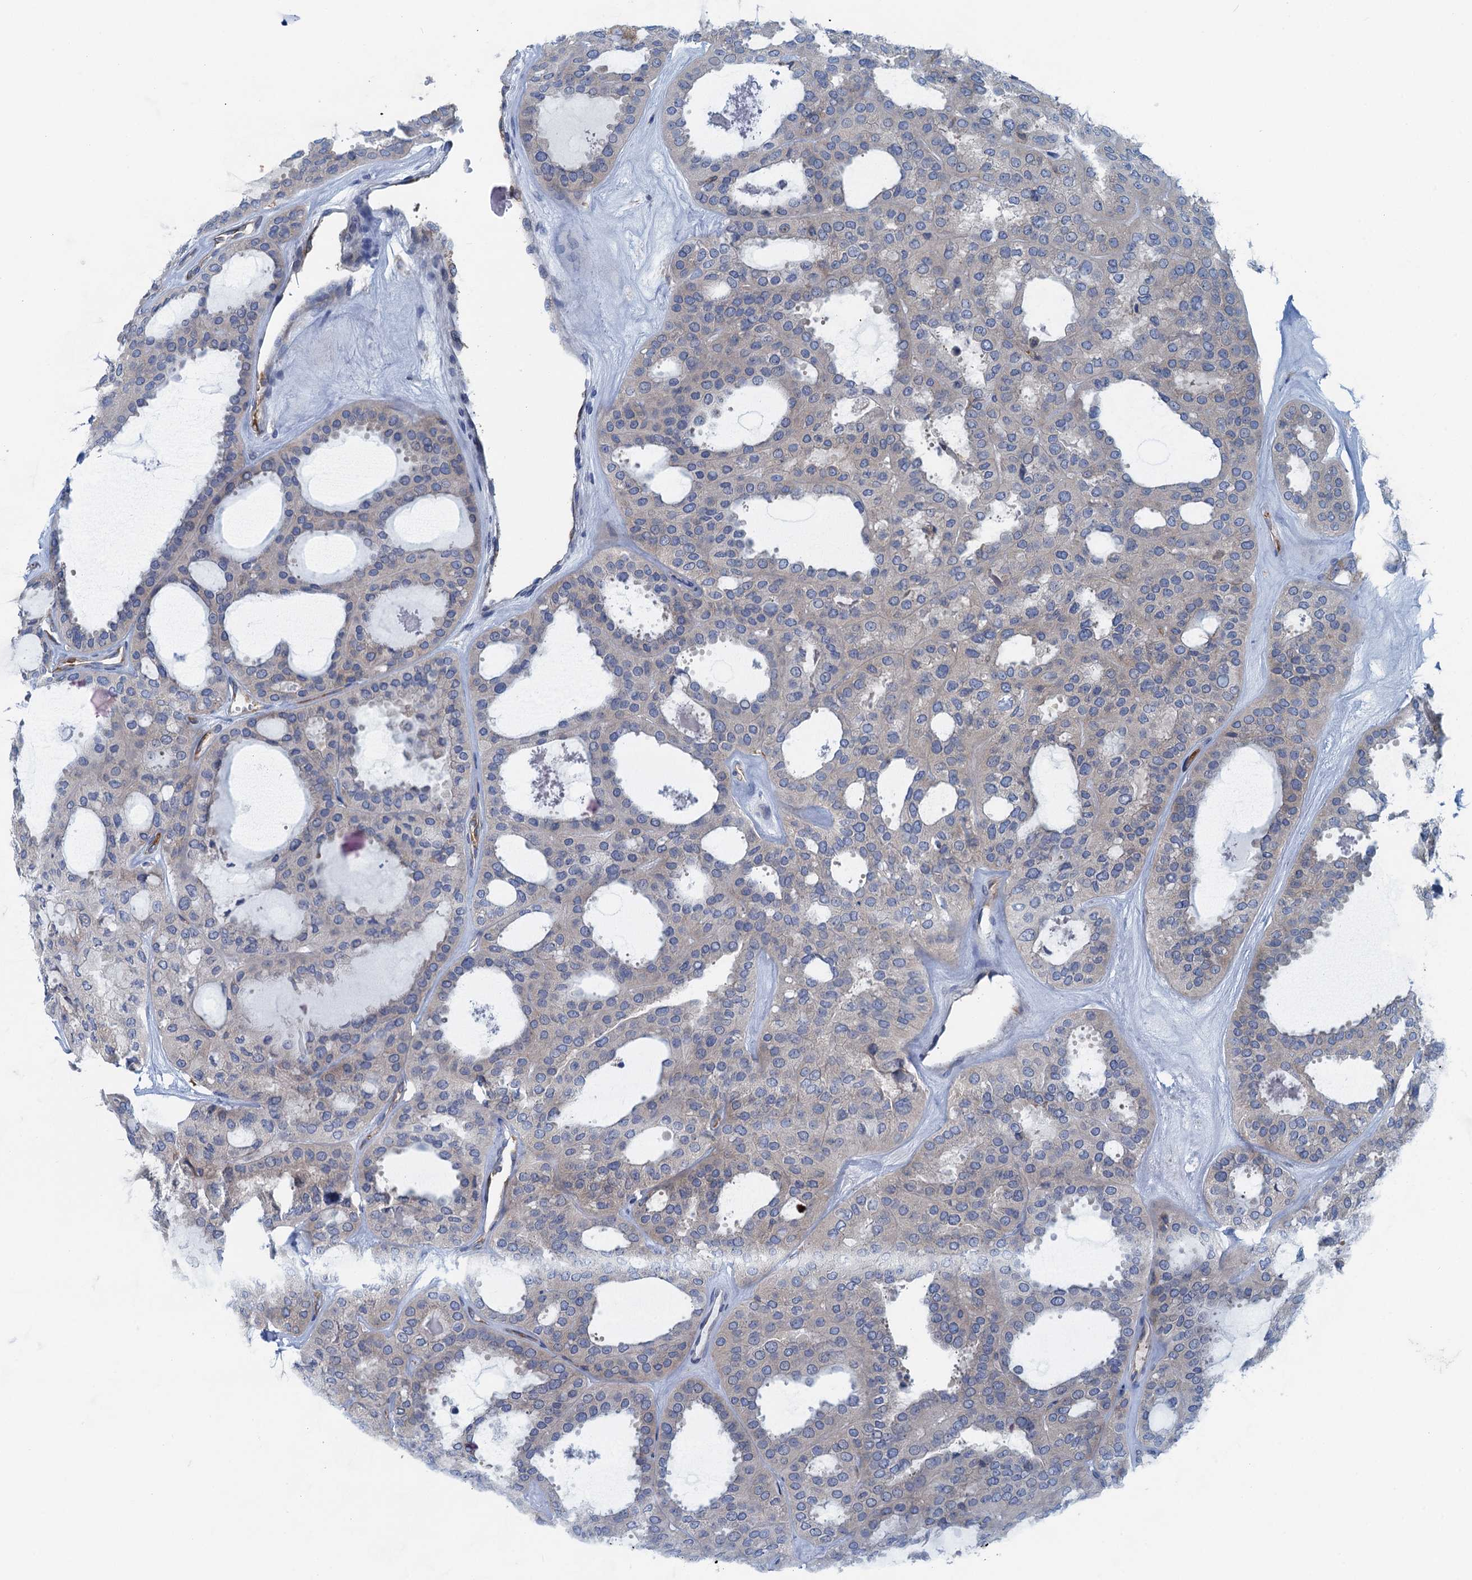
{"staining": {"intensity": "weak", "quantity": "<25%", "location": "cytoplasmic/membranous"}, "tissue": "thyroid cancer", "cell_type": "Tumor cells", "image_type": "cancer", "snomed": [{"axis": "morphology", "description": "Follicular adenoma carcinoma, NOS"}, {"axis": "topography", "description": "Thyroid gland"}], "caption": "DAB (3,3'-diaminobenzidine) immunohistochemical staining of human thyroid follicular adenoma carcinoma demonstrates no significant staining in tumor cells.", "gene": "MYDGF", "patient": {"sex": "male", "age": 75}}